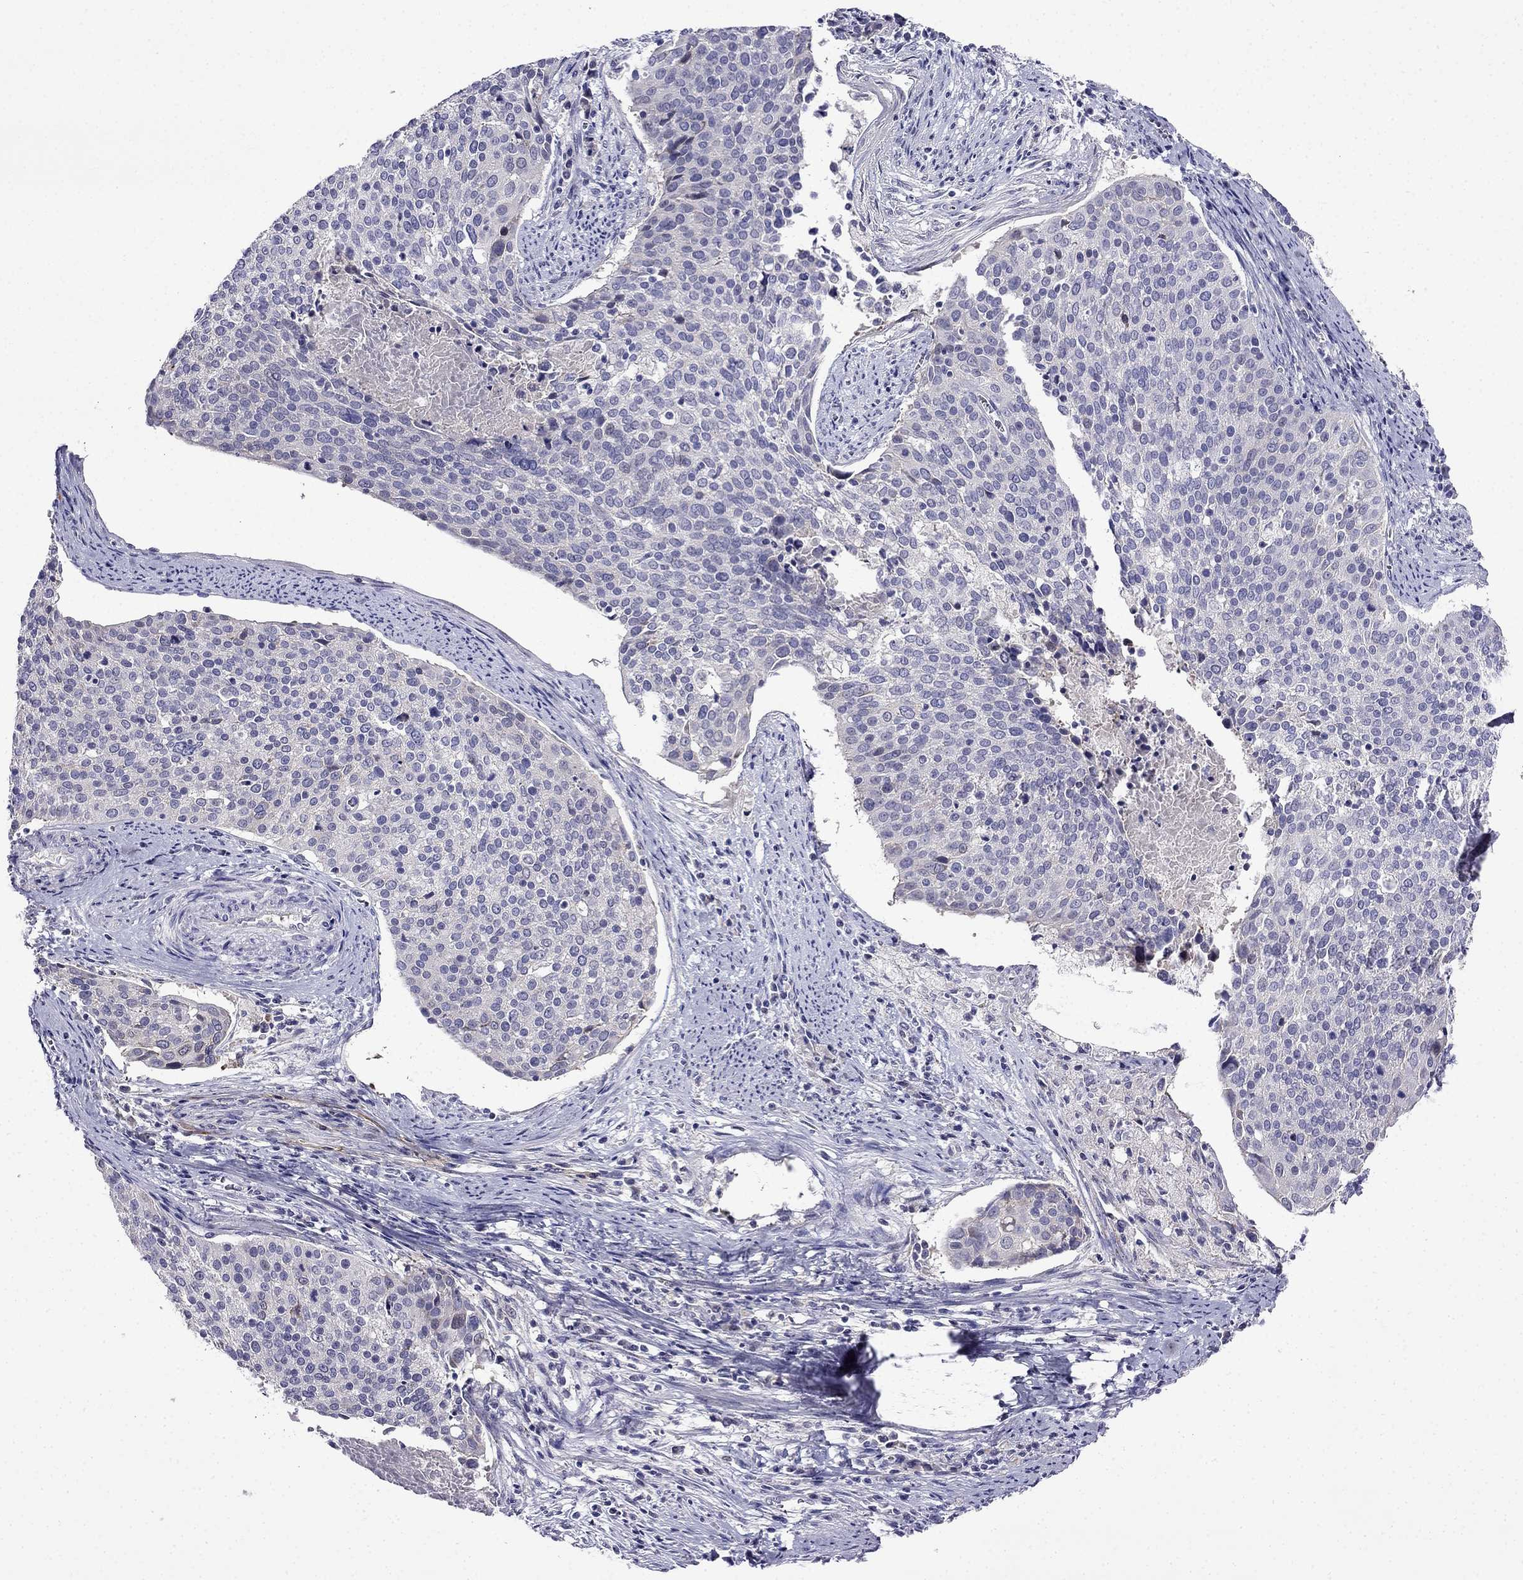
{"staining": {"intensity": "negative", "quantity": "none", "location": "none"}, "tissue": "cervical cancer", "cell_type": "Tumor cells", "image_type": "cancer", "snomed": [{"axis": "morphology", "description": "Squamous cell carcinoma, NOS"}, {"axis": "topography", "description": "Cervix"}], "caption": "There is no significant staining in tumor cells of cervical cancer (squamous cell carcinoma).", "gene": "PI16", "patient": {"sex": "female", "age": 39}}